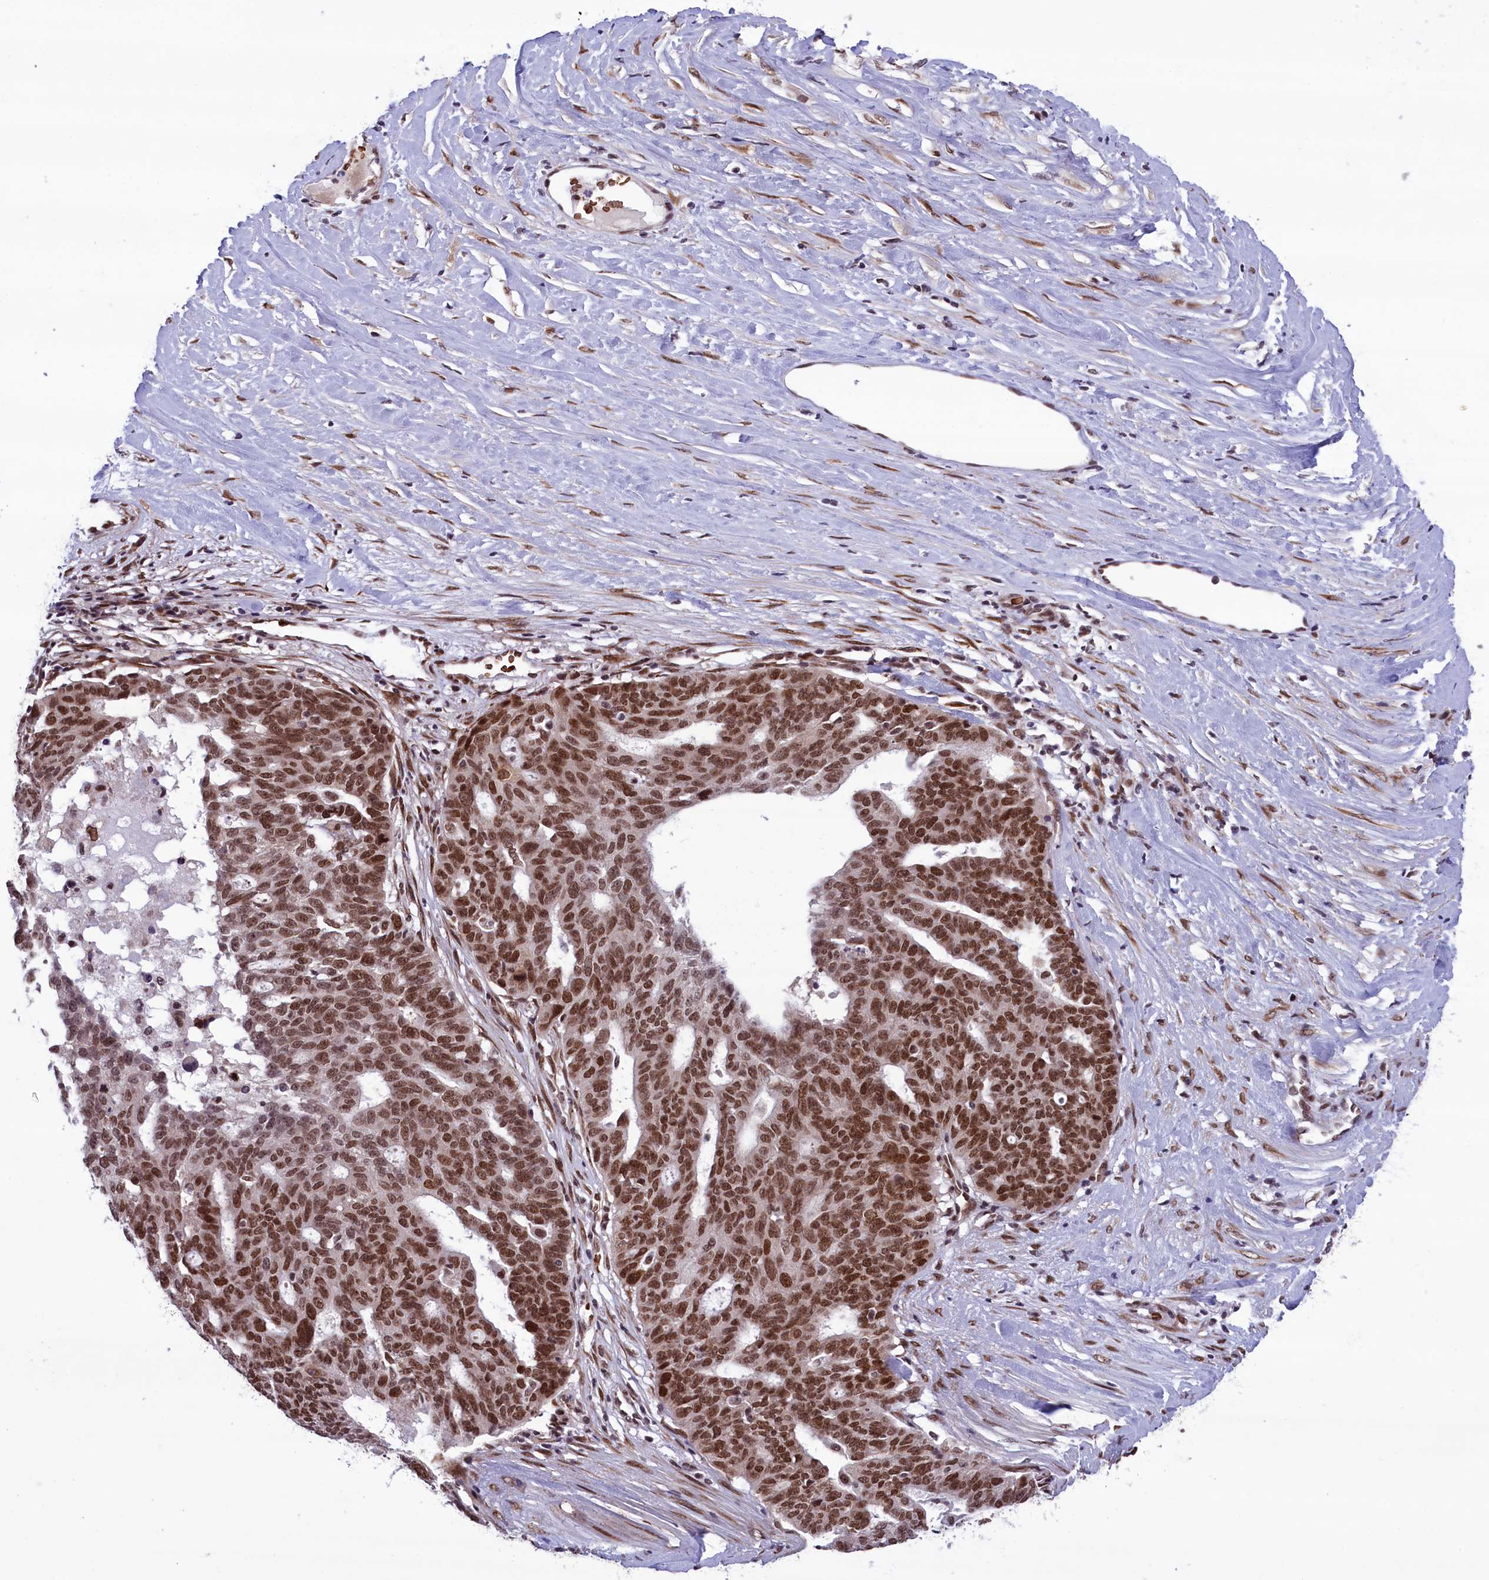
{"staining": {"intensity": "strong", "quantity": ">75%", "location": "nuclear"}, "tissue": "ovarian cancer", "cell_type": "Tumor cells", "image_type": "cancer", "snomed": [{"axis": "morphology", "description": "Cystadenocarcinoma, serous, NOS"}, {"axis": "topography", "description": "Ovary"}], "caption": "Immunohistochemistry (DAB) staining of human serous cystadenocarcinoma (ovarian) shows strong nuclear protein positivity in about >75% of tumor cells.", "gene": "MPHOSPH8", "patient": {"sex": "female", "age": 59}}